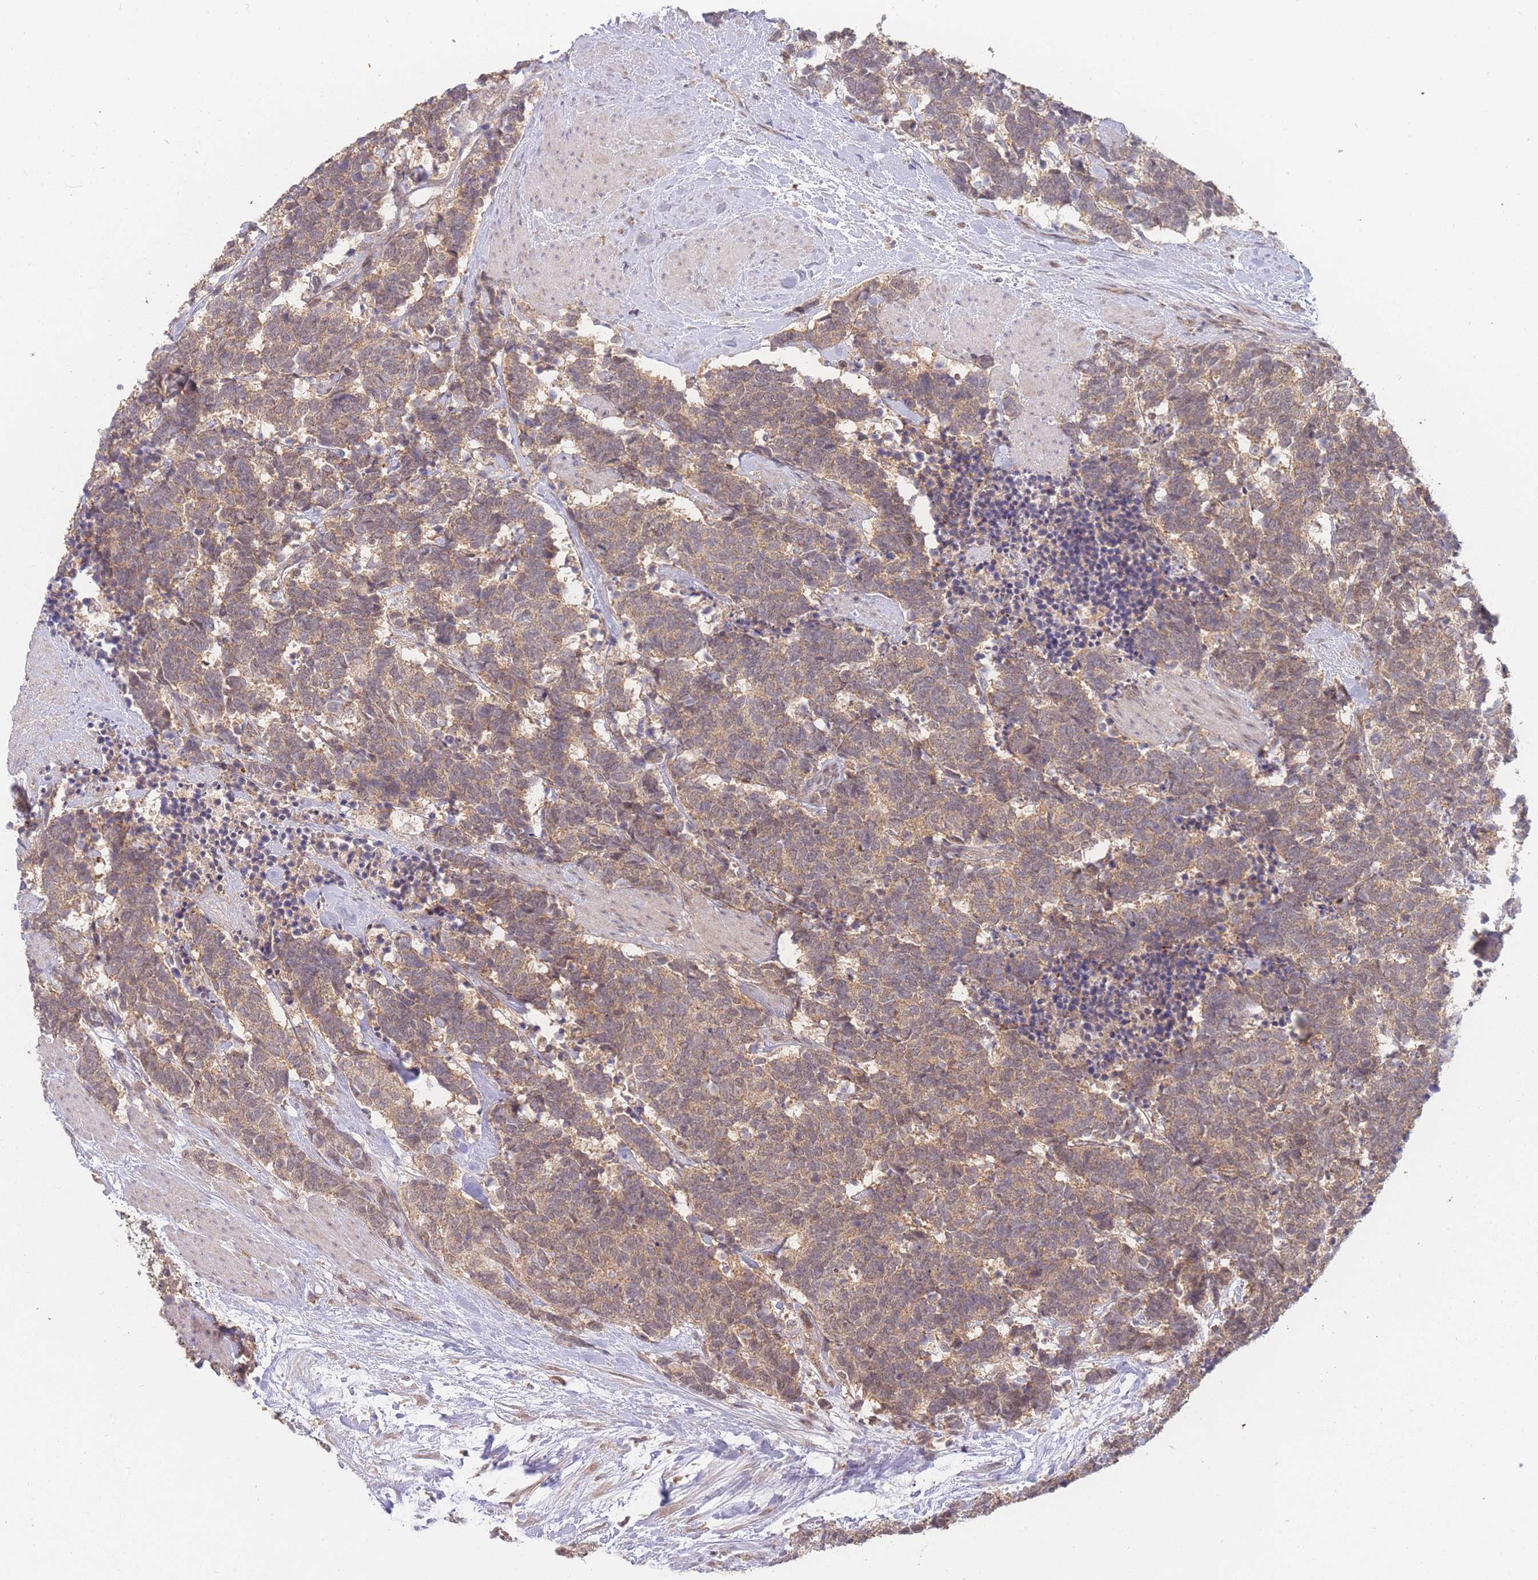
{"staining": {"intensity": "moderate", "quantity": ">75%", "location": "cytoplasmic/membranous"}, "tissue": "carcinoid", "cell_type": "Tumor cells", "image_type": "cancer", "snomed": [{"axis": "morphology", "description": "Carcinoma, NOS"}, {"axis": "morphology", "description": "Carcinoid, malignant, NOS"}, {"axis": "topography", "description": "Prostate"}], "caption": "IHC micrograph of carcinoid stained for a protein (brown), which reveals medium levels of moderate cytoplasmic/membranous positivity in approximately >75% of tumor cells.", "gene": "RNF144B", "patient": {"sex": "male", "age": 57}}